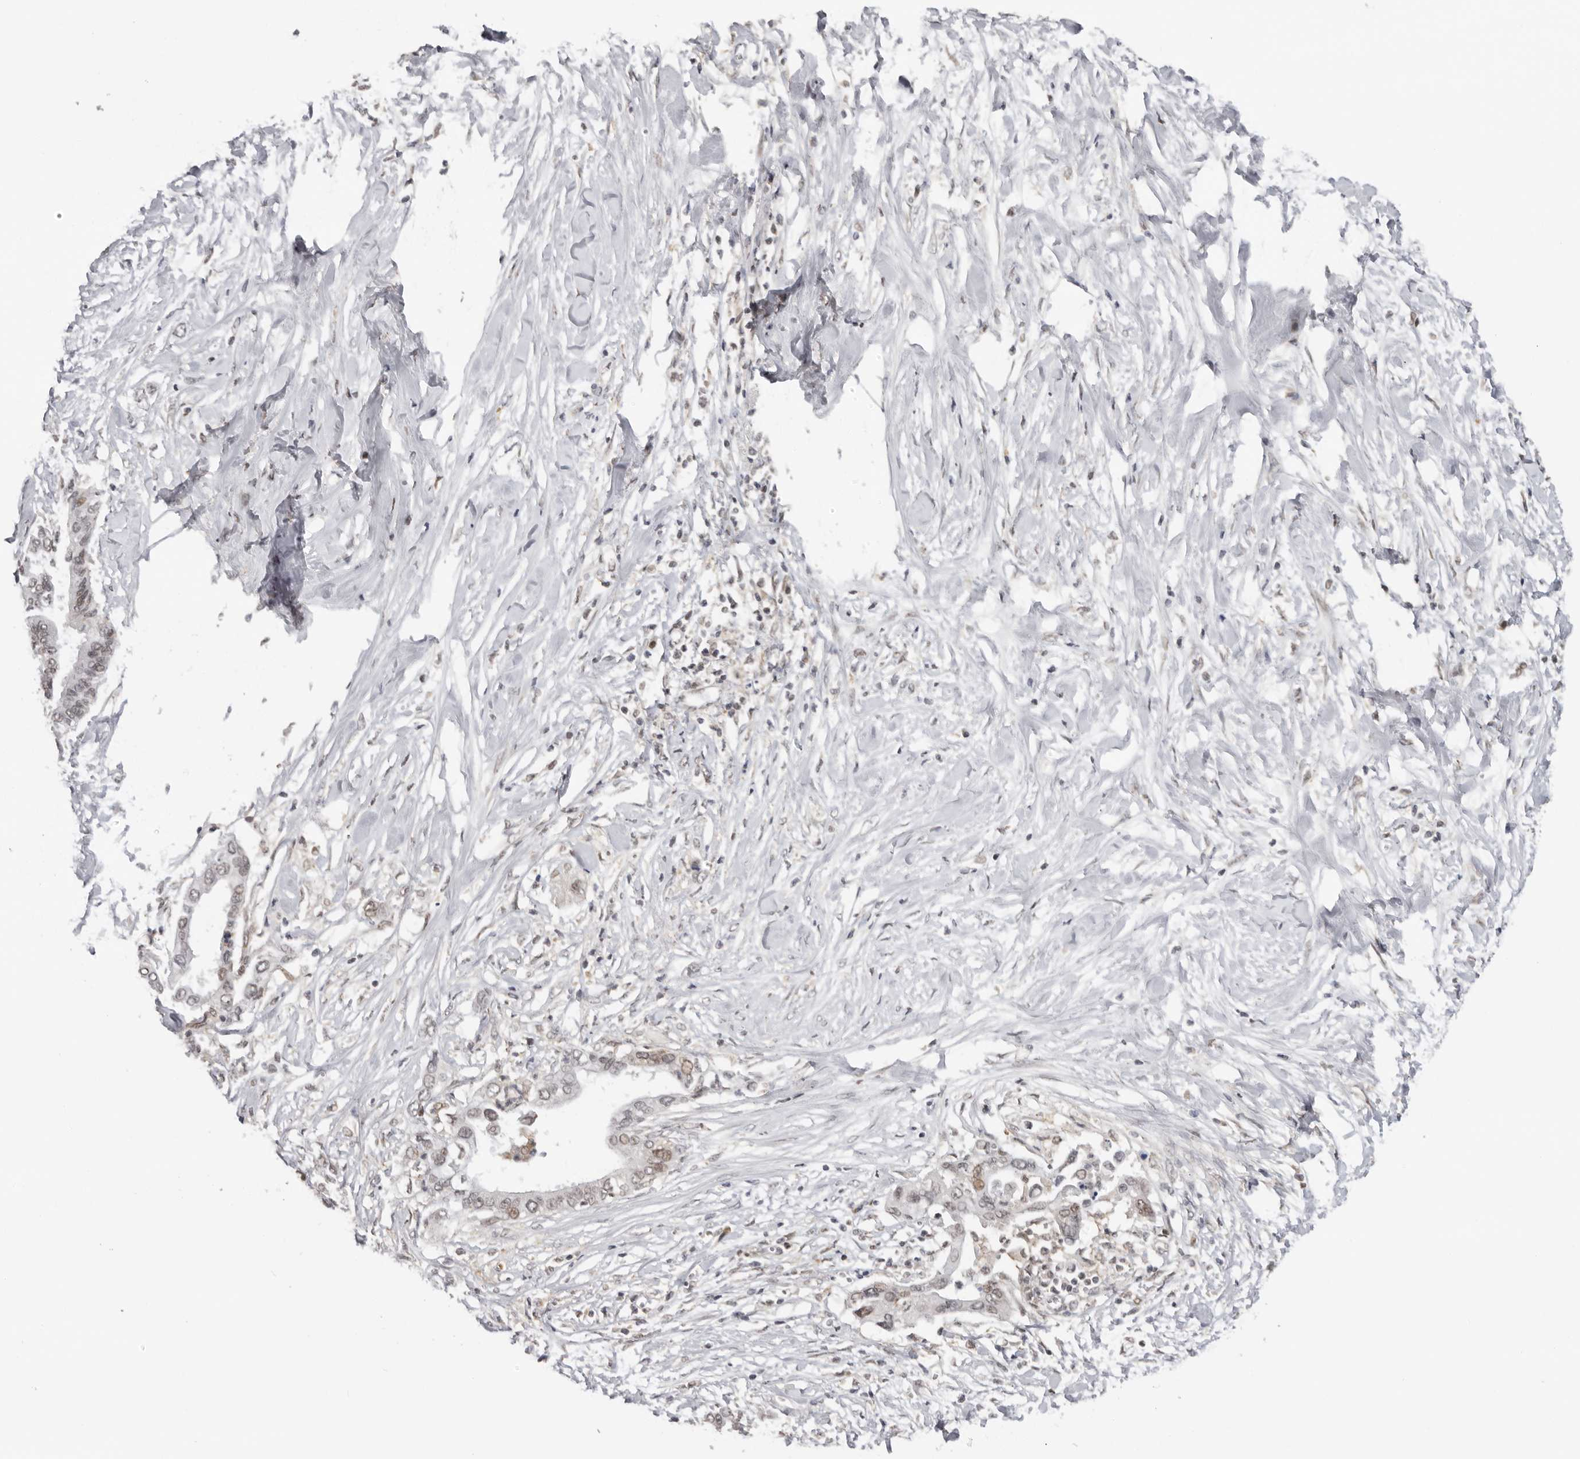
{"staining": {"intensity": "weak", "quantity": "<25%", "location": "nuclear"}, "tissue": "pancreatic cancer", "cell_type": "Tumor cells", "image_type": "cancer", "snomed": [{"axis": "morphology", "description": "Normal tissue, NOS"}, {"axis": "morphology", "description": "Adenocarcinoma, NOS"}, {"axis": "topography", "description": "Pancreas"}, {"axis": "topography", "description": "Peripheral nerve tissue"}], "caption": "A high-resolution histopathology image shows IHC staining of pancreatic cancer, which demonstrates no significant positivity in tumor cells.", "gene": "KIF2B", "patient": {"sex": "male", "age": 59}}